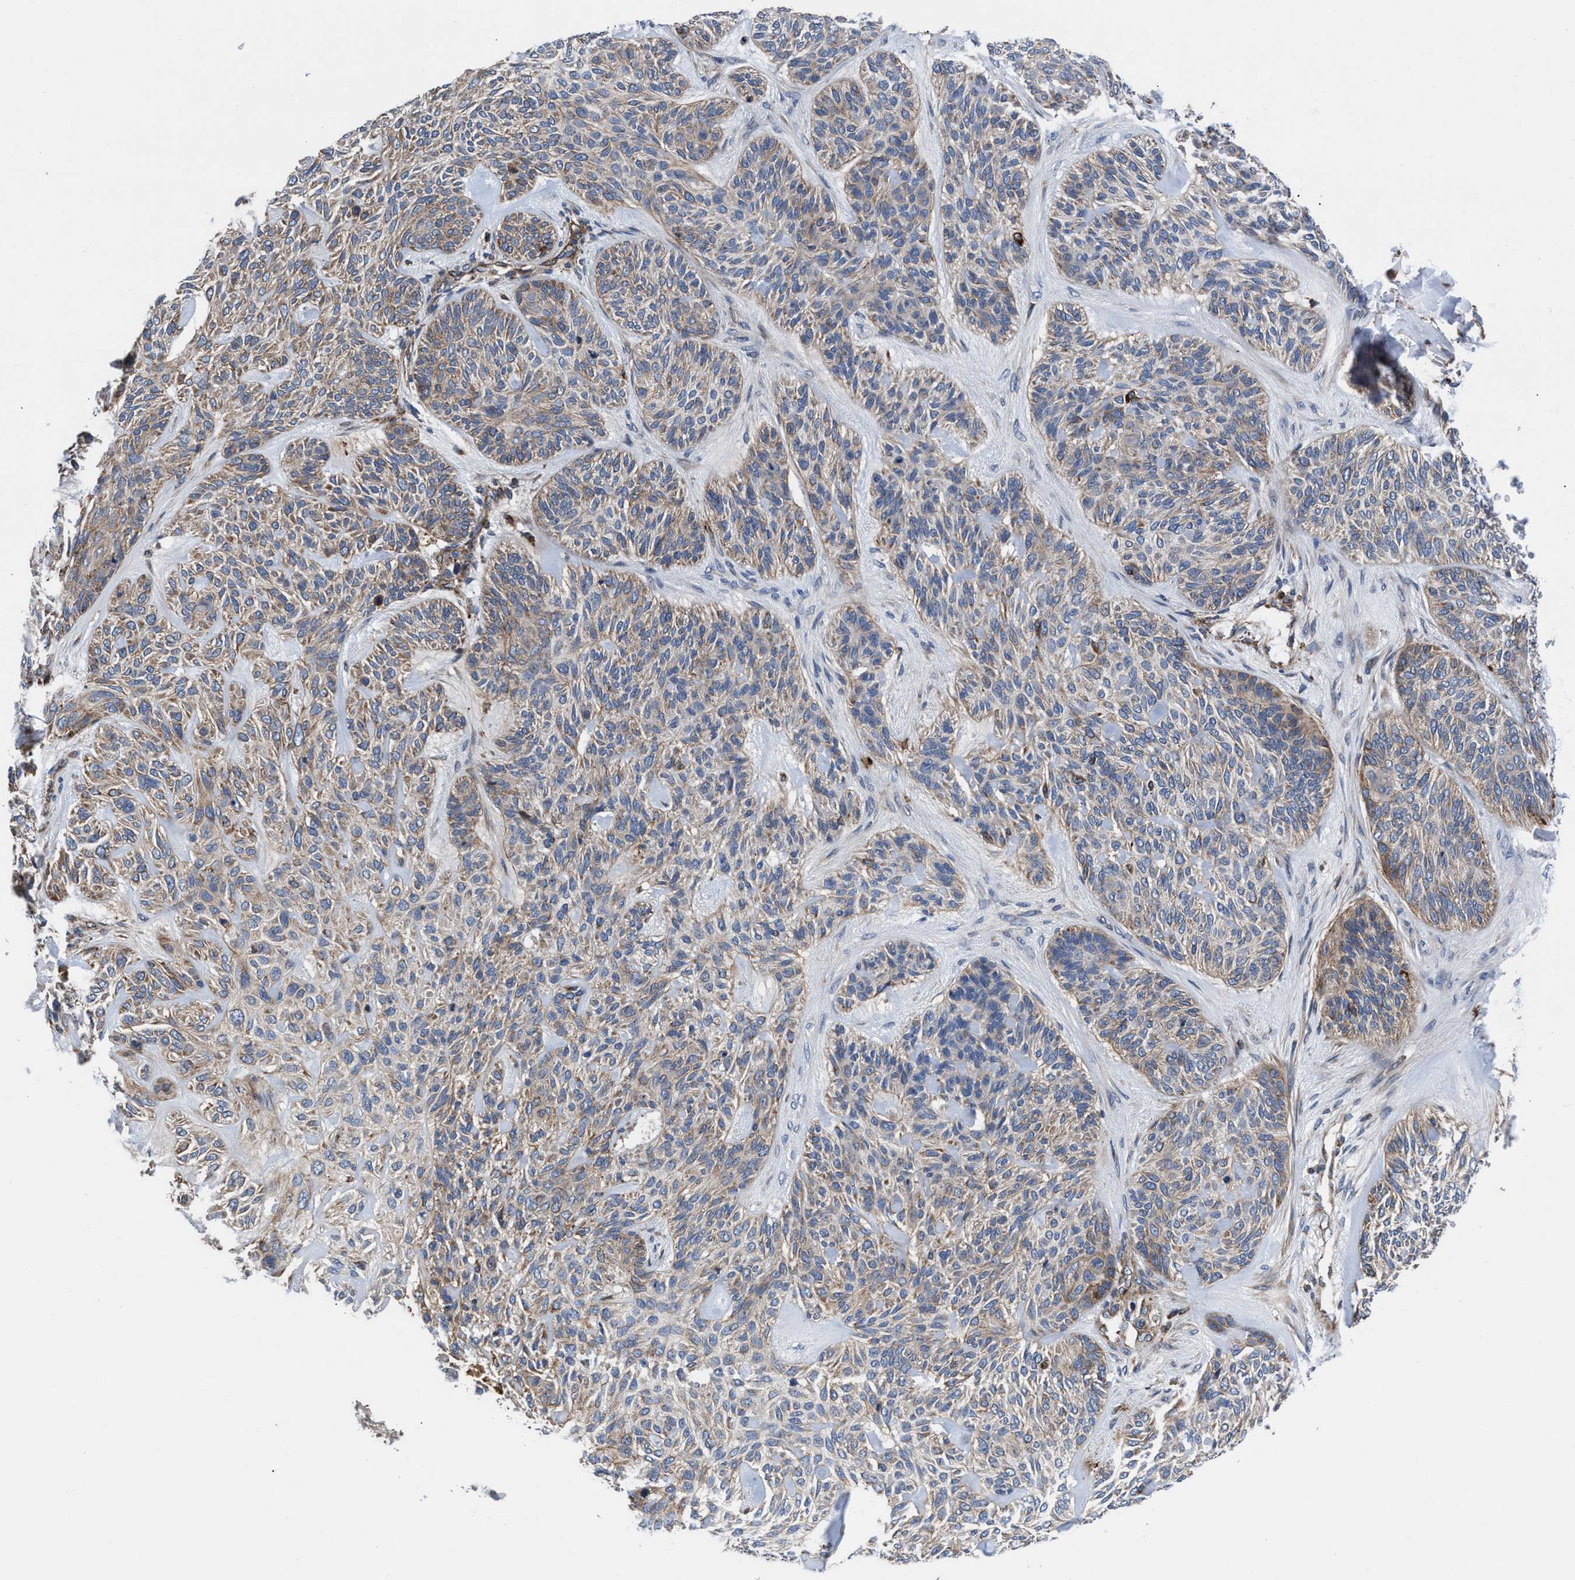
{"staining": {"intensity": "weak", "quantity": ">75%", "location": "cytoplasmic/membranous"}, "tissue": "skin cancer", "cell_type": "Tumor cells", "image_type": "cancer", "snomed": [{"axis": "morphology", "description": "Basal cell carcinoma"}, {"axis": "topography", "description": "Skin"}], "caption": "Immunohistochemistry (IHC) image of human skin cancer stained for a protein (brown), which demonstrates low levels of weak cytoplasmic/membranous expression in about >75% of tumor cells.", "gene": "PRR15L", "patient": {"sex": "male", "age": 55}}